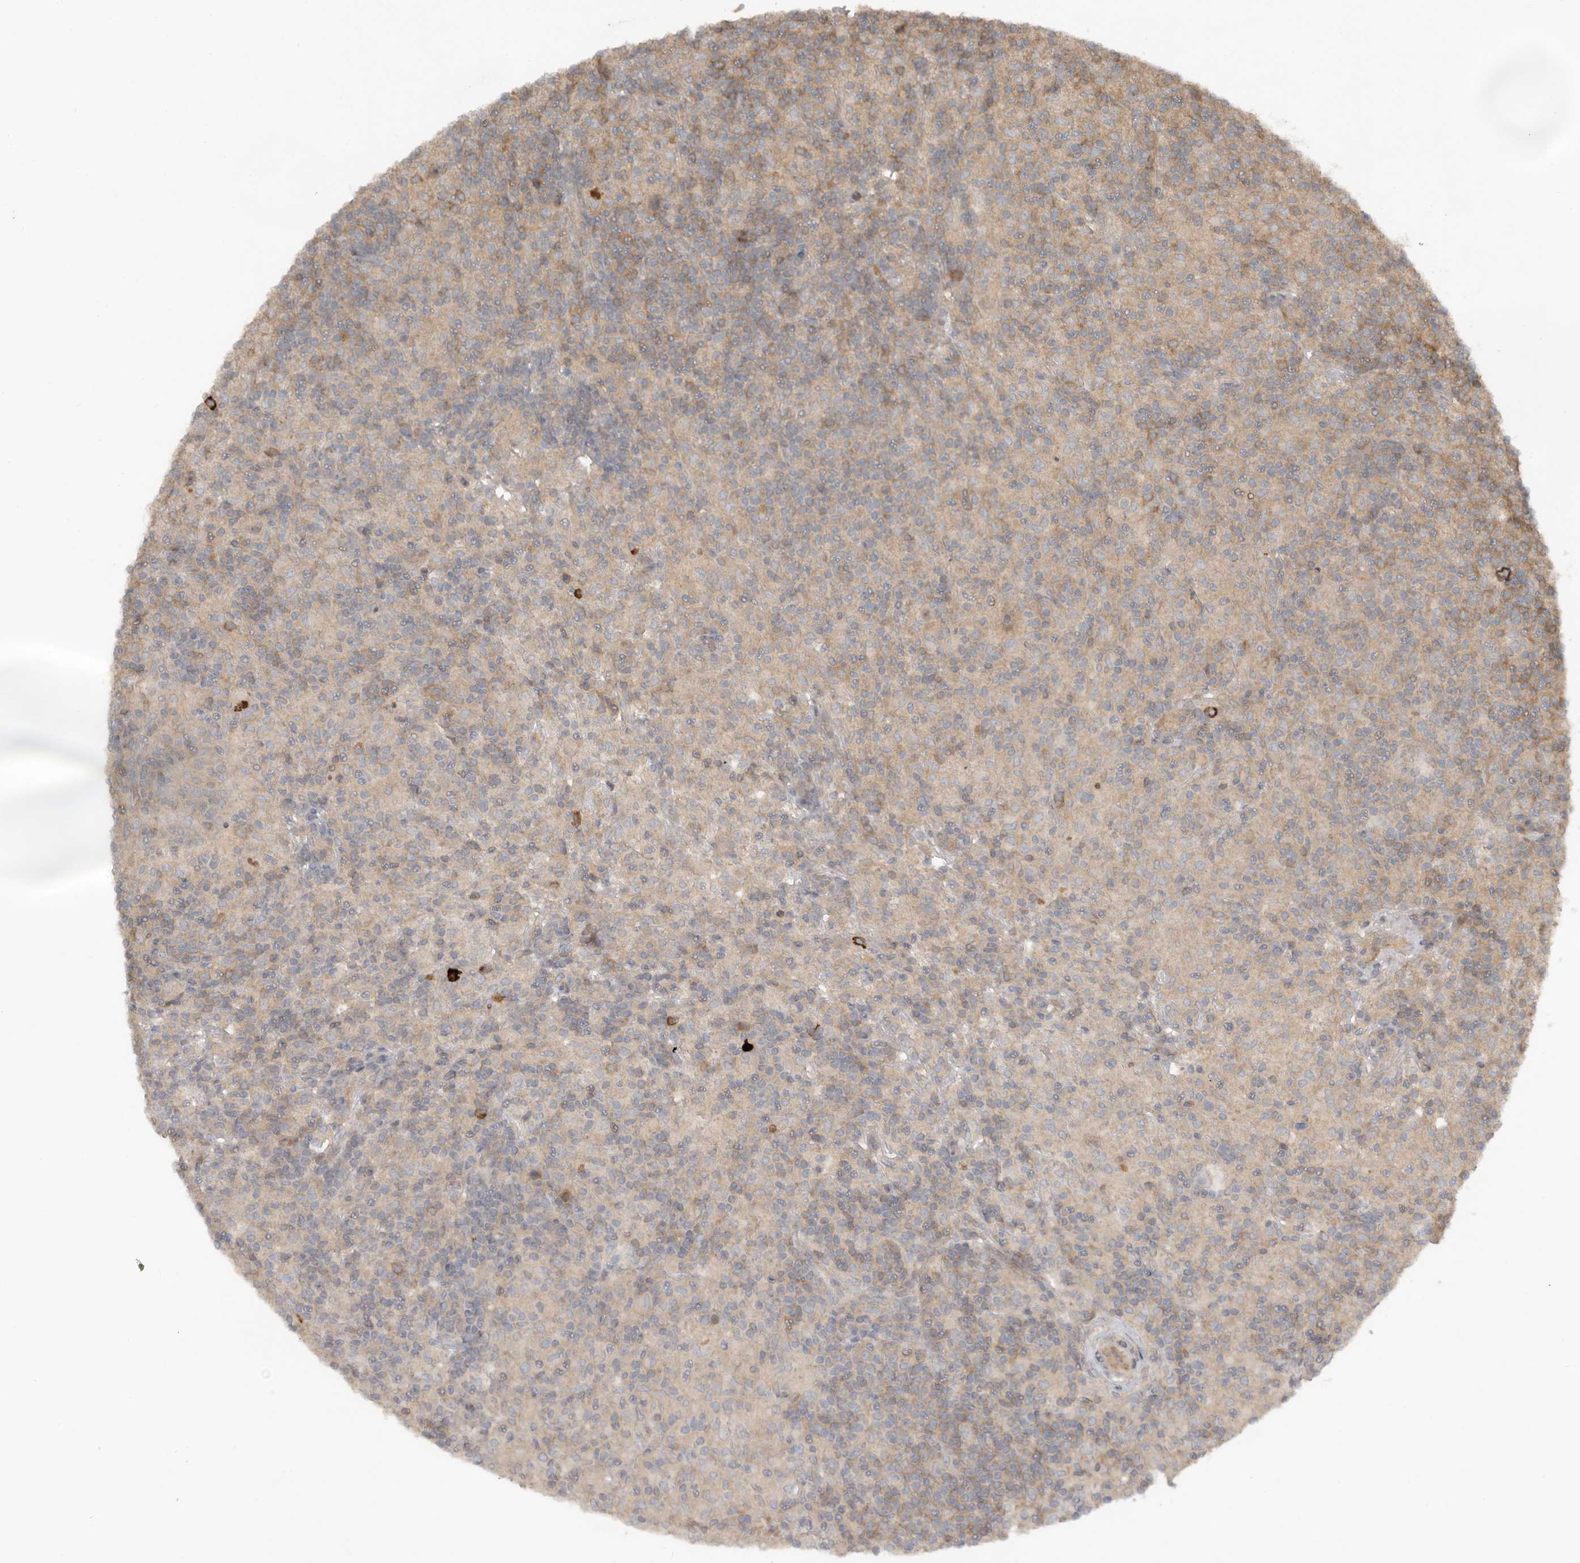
{"staining": {"intensity": "negative", "quantity": "none", "location": "none"}, "tissue": "lymphoma", "cell_type": "Tumor cells", "image_type": "cancer", "snomed": [{"axis": "morphology", "description": "Hodgkin's disease, NOS"}, {"axis": "topography", "description": "Lymph node"}], "caption": "High magnification brightfield microscopy of Hodgkin's disease stained with DAB (brown) and counterstained with hematoxylin (blue): tumor cells show no significant expression. Brightfield microscopy of immunohistochemistry stained with DAB (3,3'-diaminobenzidine) (brown) and hematoxylin (blue), captured at high magnification.", "gene": "TEAD3", "patient": {"sex": "male", "age": 70}}